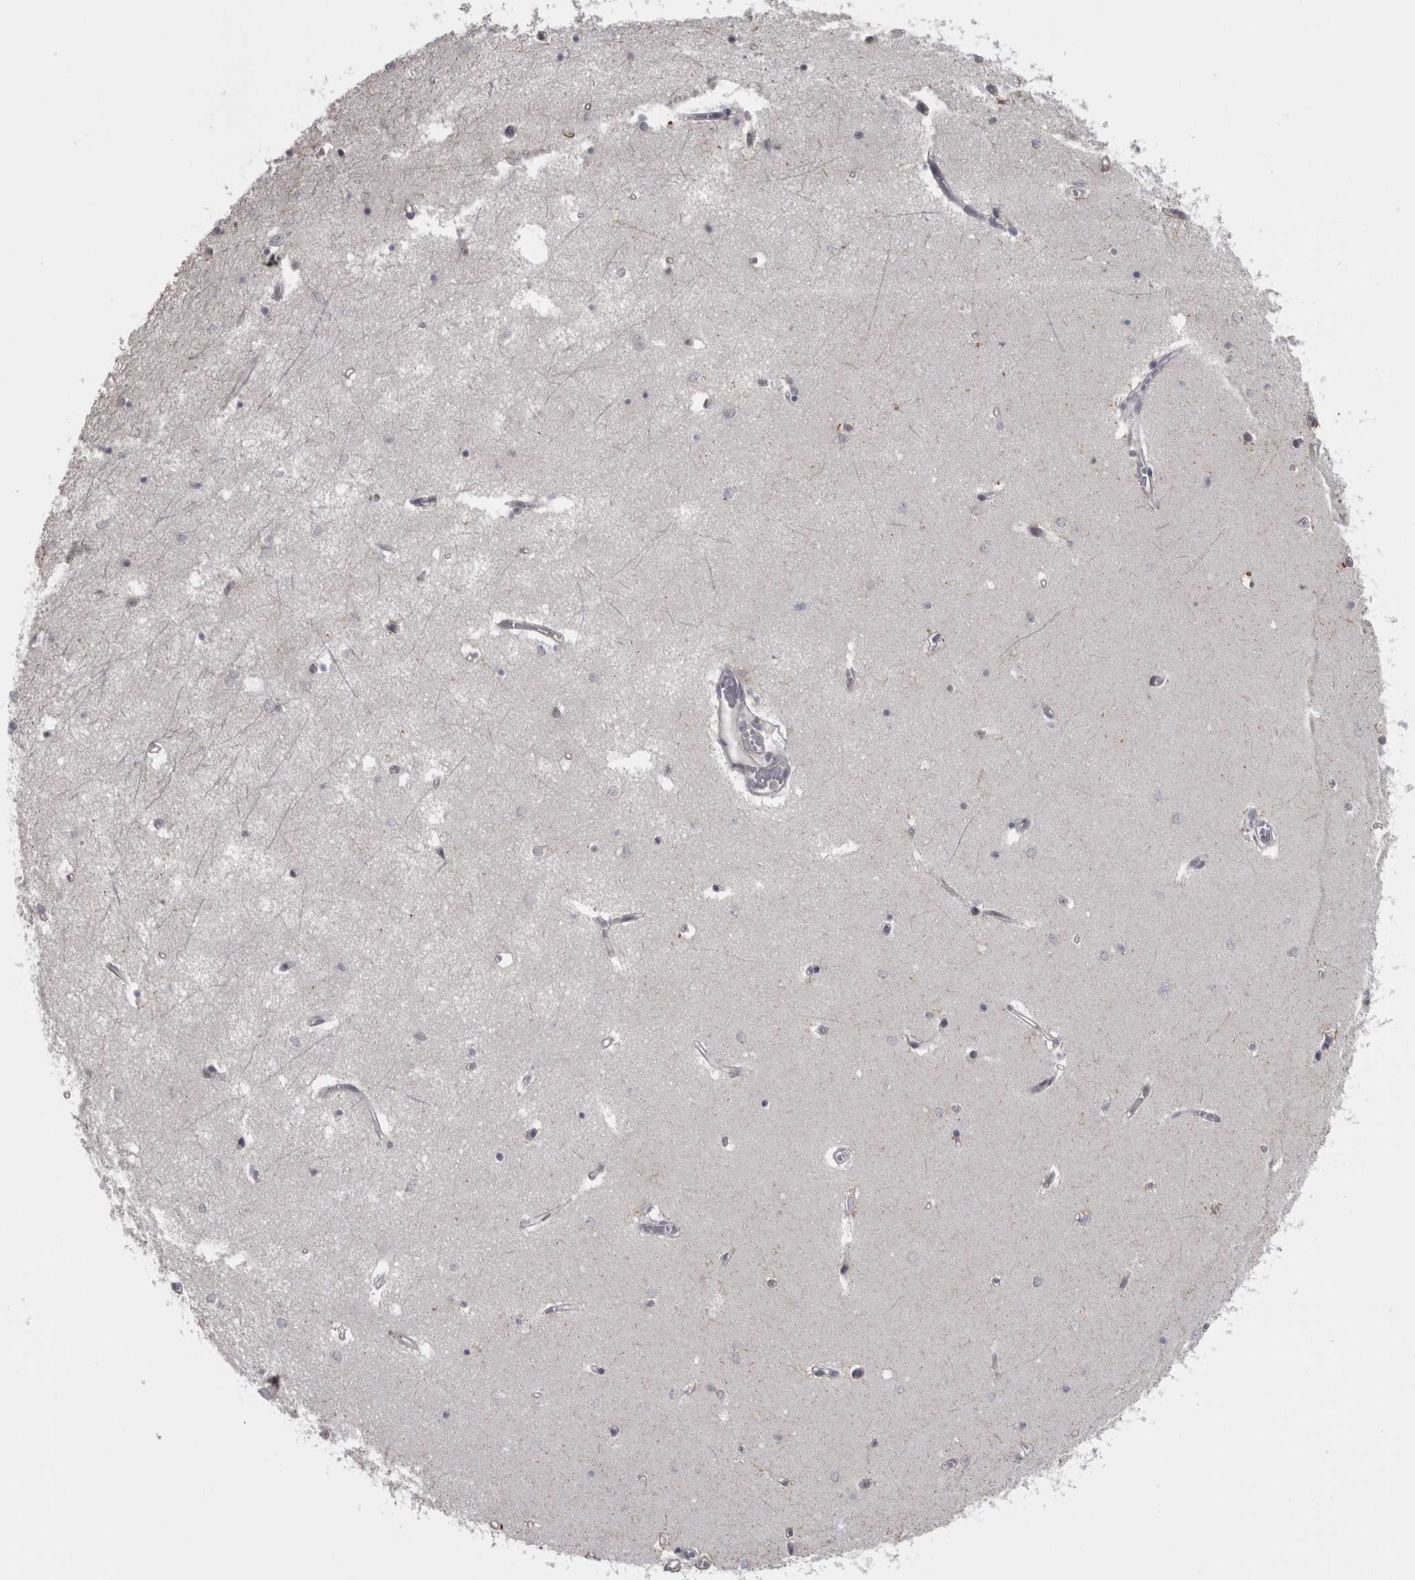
{"staining": {"intensity": "negative", "quantity": "none", "location": "none"}, "tissue": "hippocampus", "cell_type": "Glial cells", "image_type": "normal", "snomed": [{"axis": "morphology", "description": "Normal tissue, NOS"}, {"axis": "topography", "description": "Hippocampus"}], "caption": "Glial cells are negative for brown protein staining in unremarkable hippocampus. (Brightfield microscopy of DAB IHC at high magnification).", "gene": "PPP1R12B", "patient": {"sex": "male", "age": 70}}